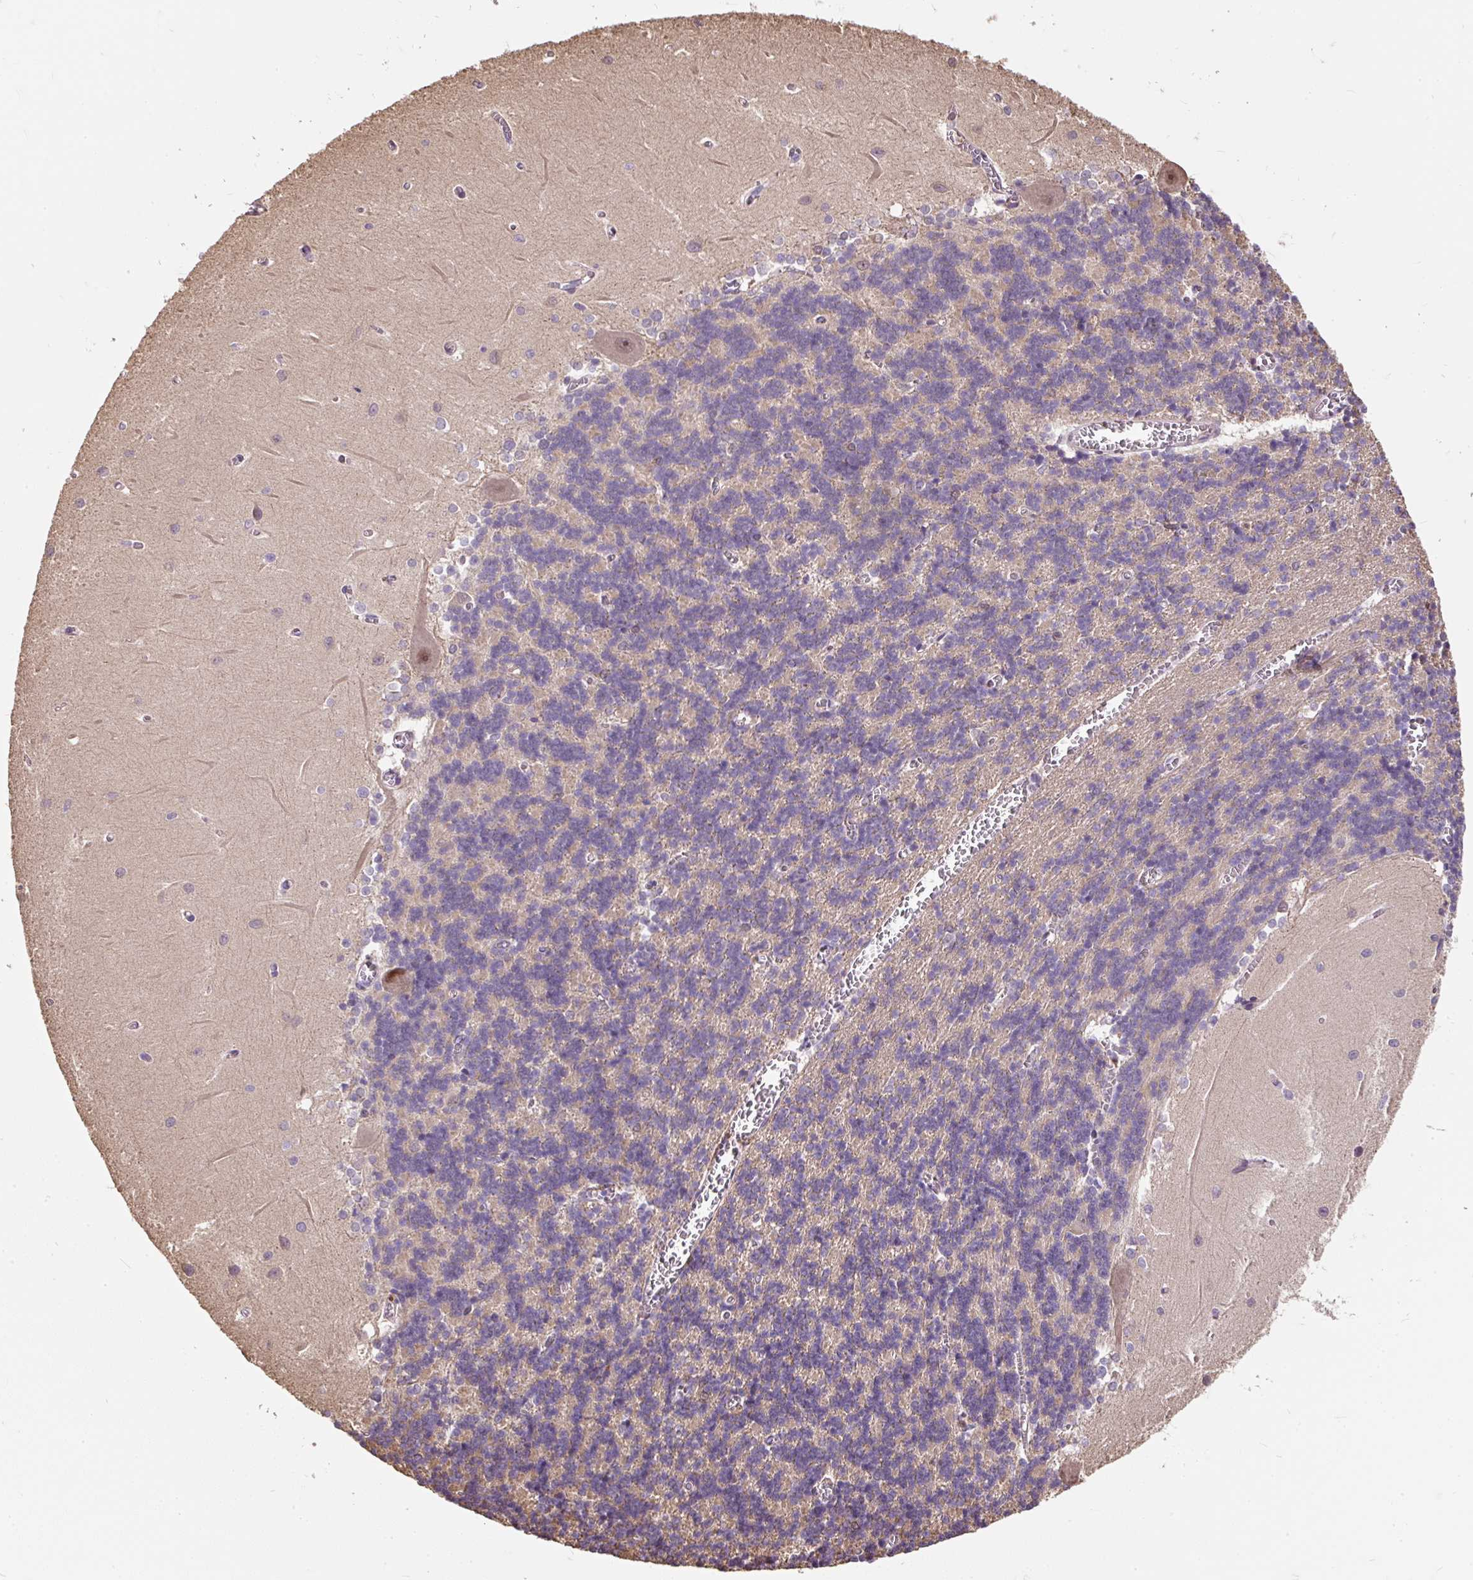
{"staining": {"intensity": "negative", "quantity": "none", "location": "none"}, "tissue": "cerebellum", "cell_type": "Cells in granular layer", "image_type": "normal", "snomed": [{"axis": "morphology", "description": "Normal tissue, NOS"}, {"axis": "topography", "description": "Cerebellum"}], "caption": "Immunohistochemistry photomicrograph of normal cerebellum stained for a protein (brown), which reveals no staining in cells in granular layer. The staining was performed using DAB to visualize the protein expression in brown, while the nuclei were stained in blue with hematoxylin (Magnification: 20x).", "gene": "PUS7L", "patient": {"sex": "male", "age": 37}}